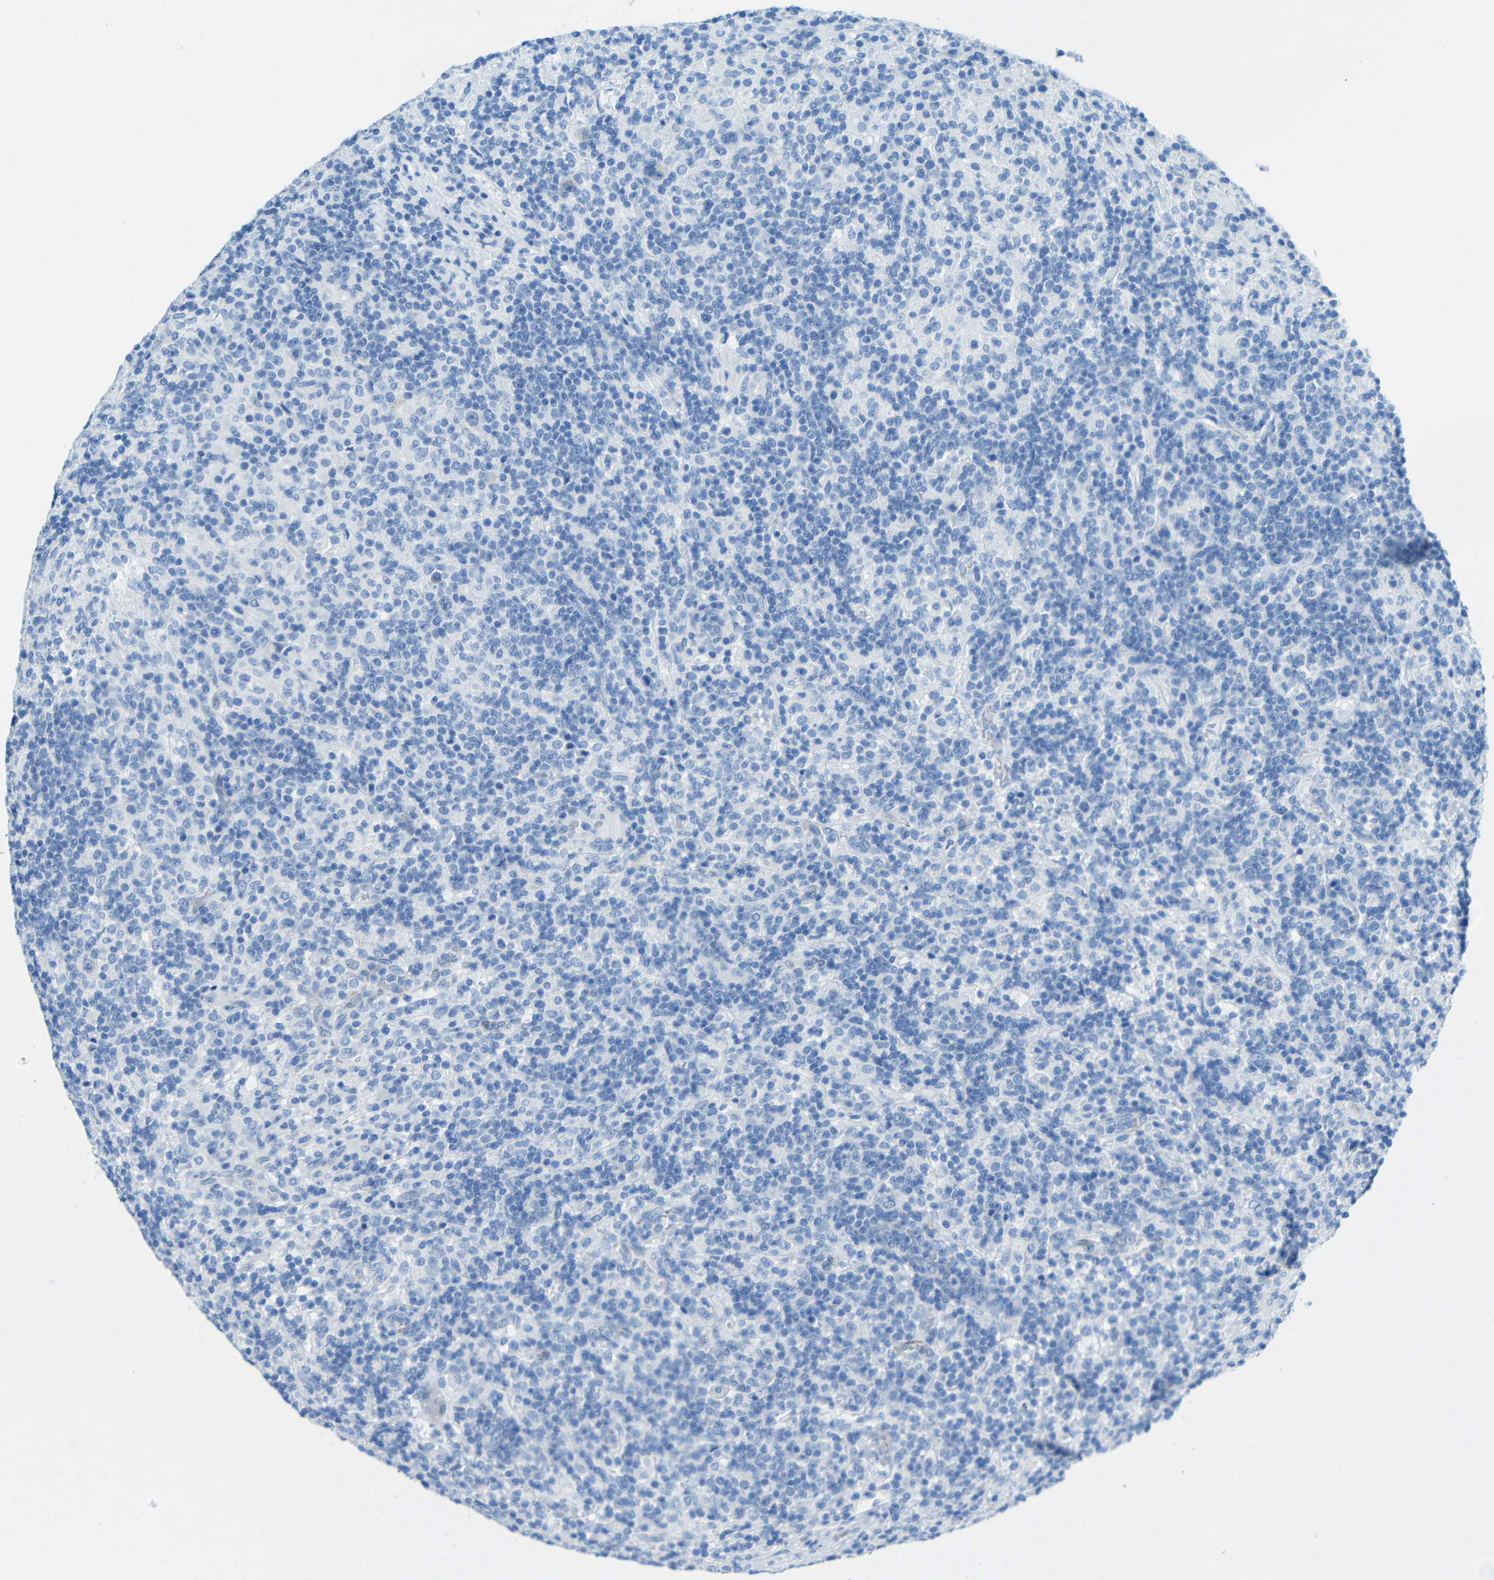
{"staining": {"intensity": "negative", "quantity": "none", "location": "none"}, "tissue": "lymphoma", "cell_type": "Tumor cells", "image_type": "cancer", "snomed": [{"axis": "morphology", "description": "Hodgkin's disease, NOS"}, {"axis": "topography", "description": "Lymph node"}], "caption": "IHC of lymphoma reveals no staining in tumor cells.", "gene": "TUBB4B", "patient": {"sex": "male", "age": 70}}